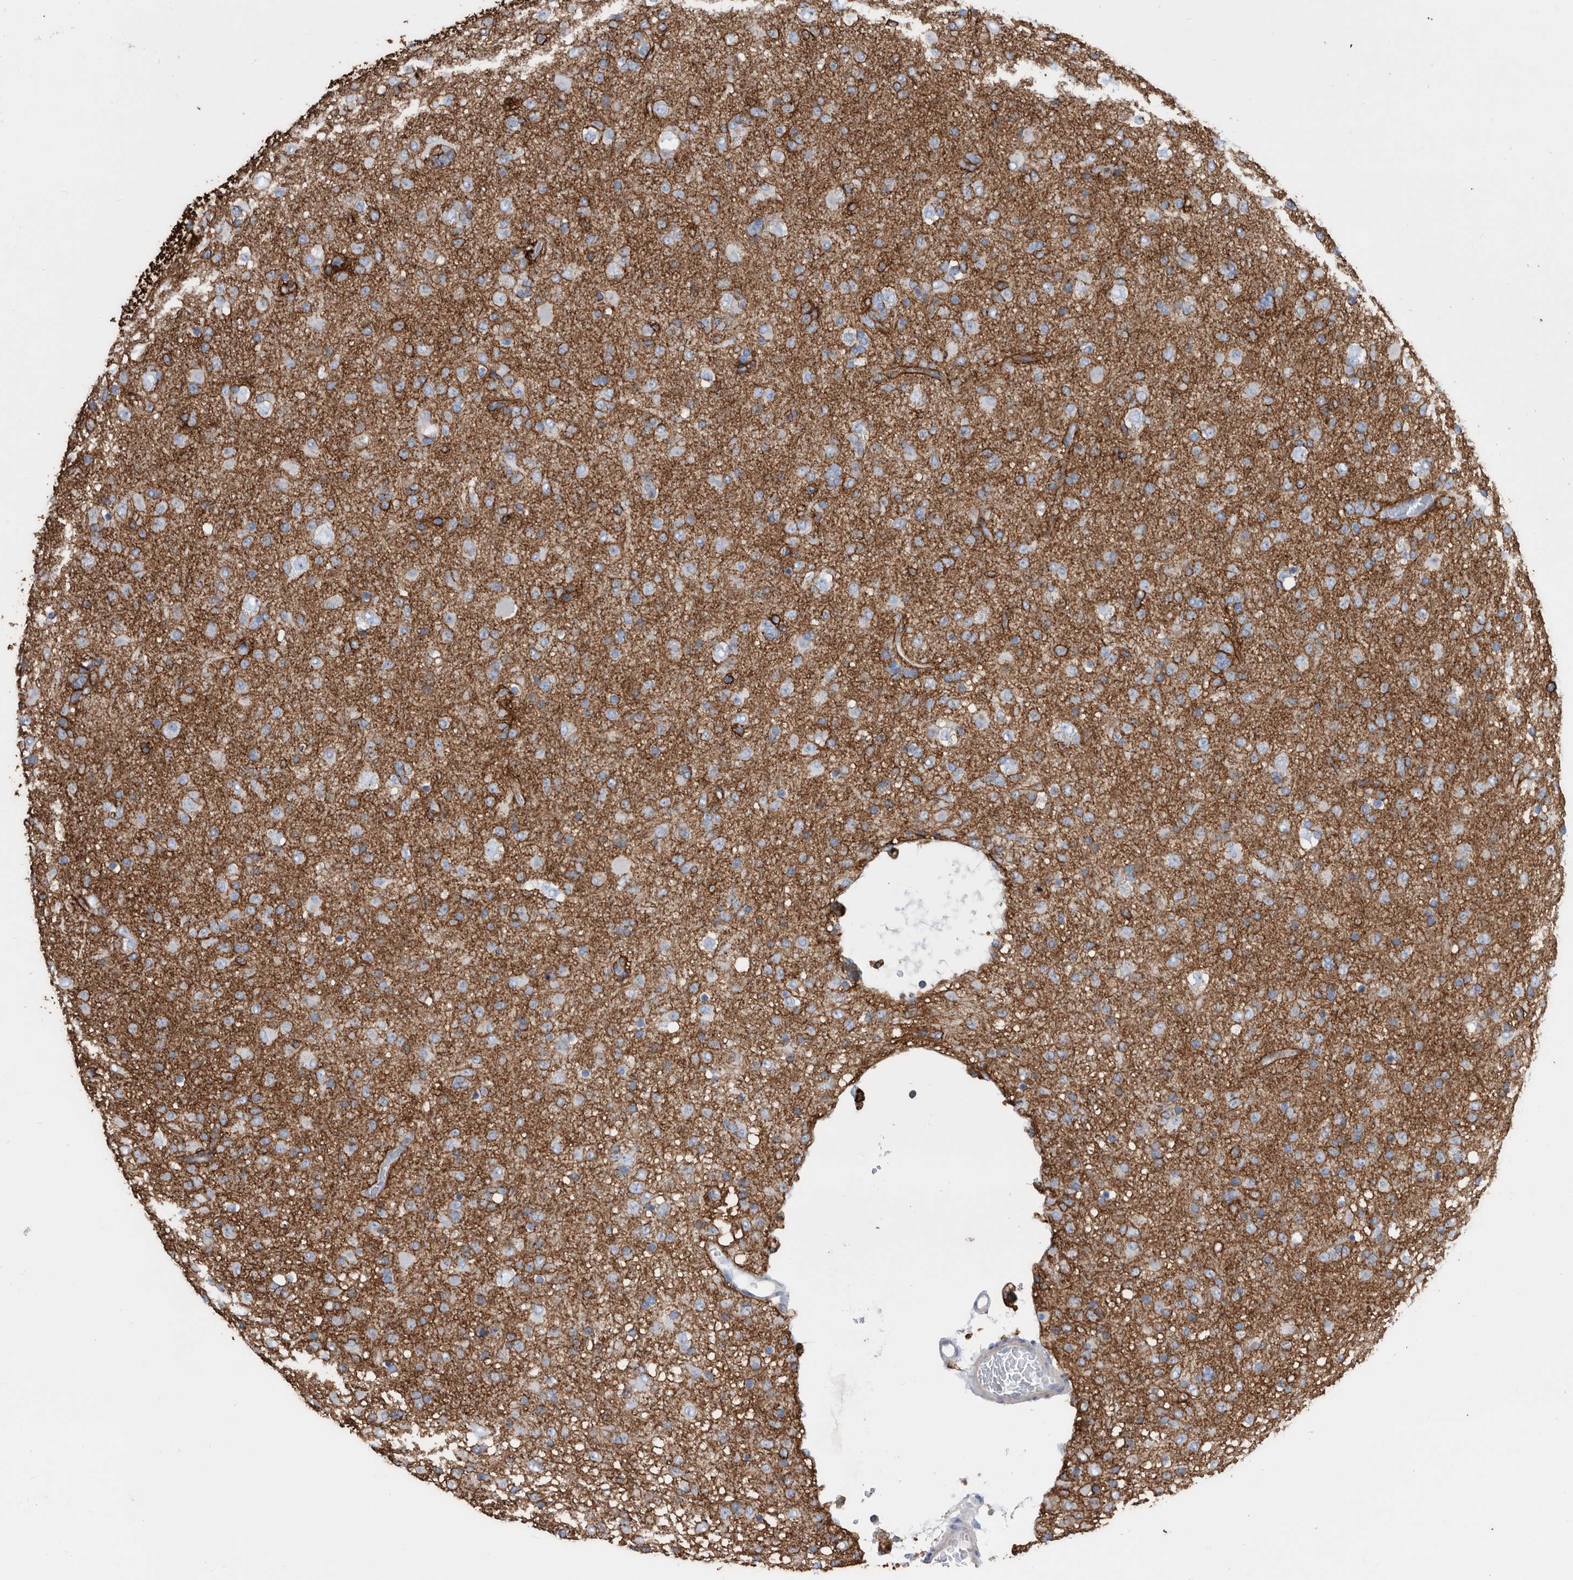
{"staining": {"intensity": "negative", "quantity": "none", "location": "none"}, "tissue": "glioma", "cell_type": "Tumor cells", "image_type": "cancer", "snomed": [{"axis": "morphology", "description": "Glioma, malignant, Low grade"}, {"axis": "topography", "description": "Brain"}], "caption": "Immunohistochemistry (IHC) image of neoplastic tissue: human malignant glioma (low-grade) stained with DAB reveals no significant protein staining in tumor cells.", "gene": "MS4A4A", "patient": {"sex": "male", "age": 65}}